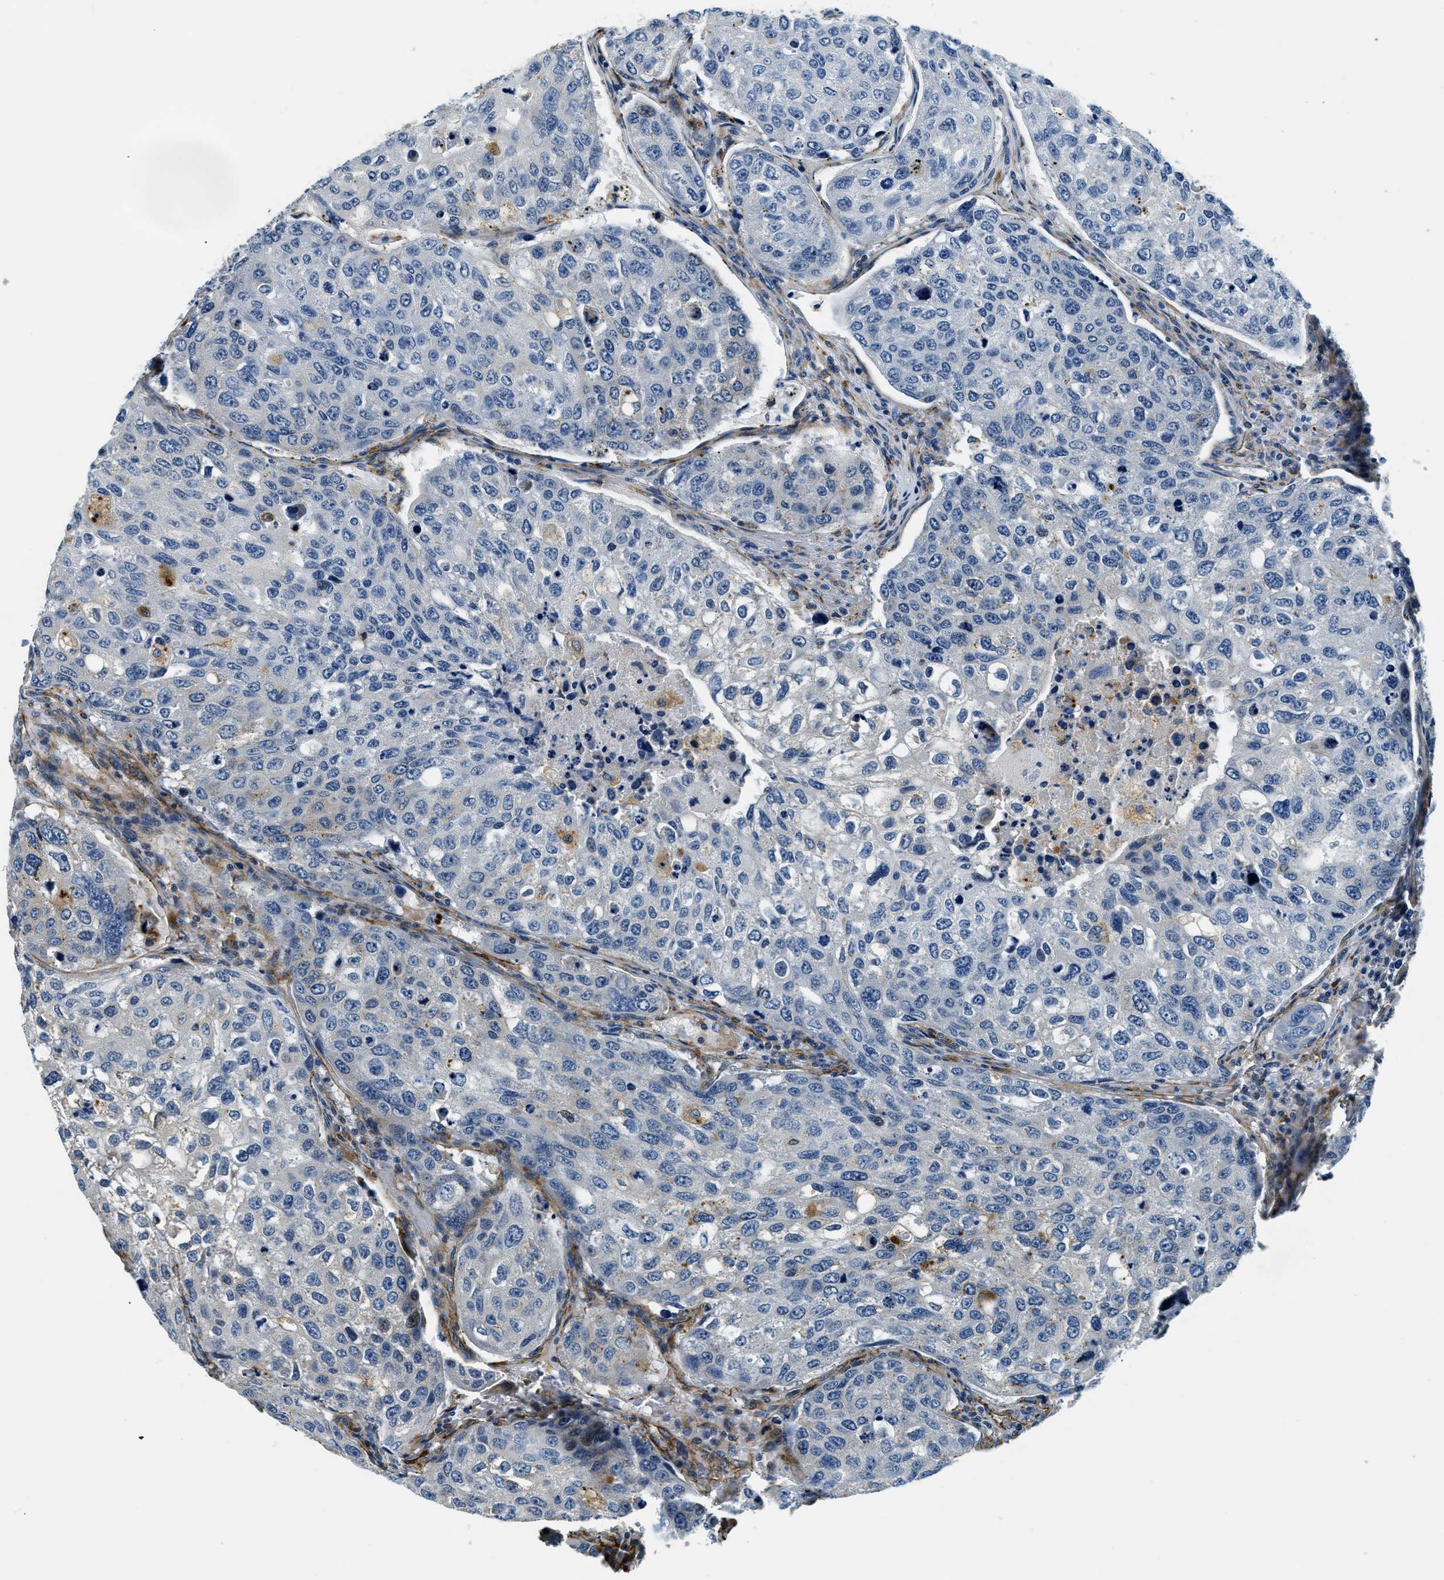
{"staining": {"intensity": "negative", "quantity": "none", "location": "none"}, "tissue": "urothelial cancer", "cell_type": "Tumor cells", "image_type": "cancer", "snomed": [{"axis": "morphology", "description": "Urothelial carcinoma, High grade"}, {"axis": "topography", "description": "Lymph node"}, {"axis": "topography", "description": "Urinary bladder"}], "caption": "A histopathology image of urothelial cancer stained for a protein reveals no brown staining in tumor cells.", "gene": "GNS", "patient": {"sex": "male", "age": 51}}